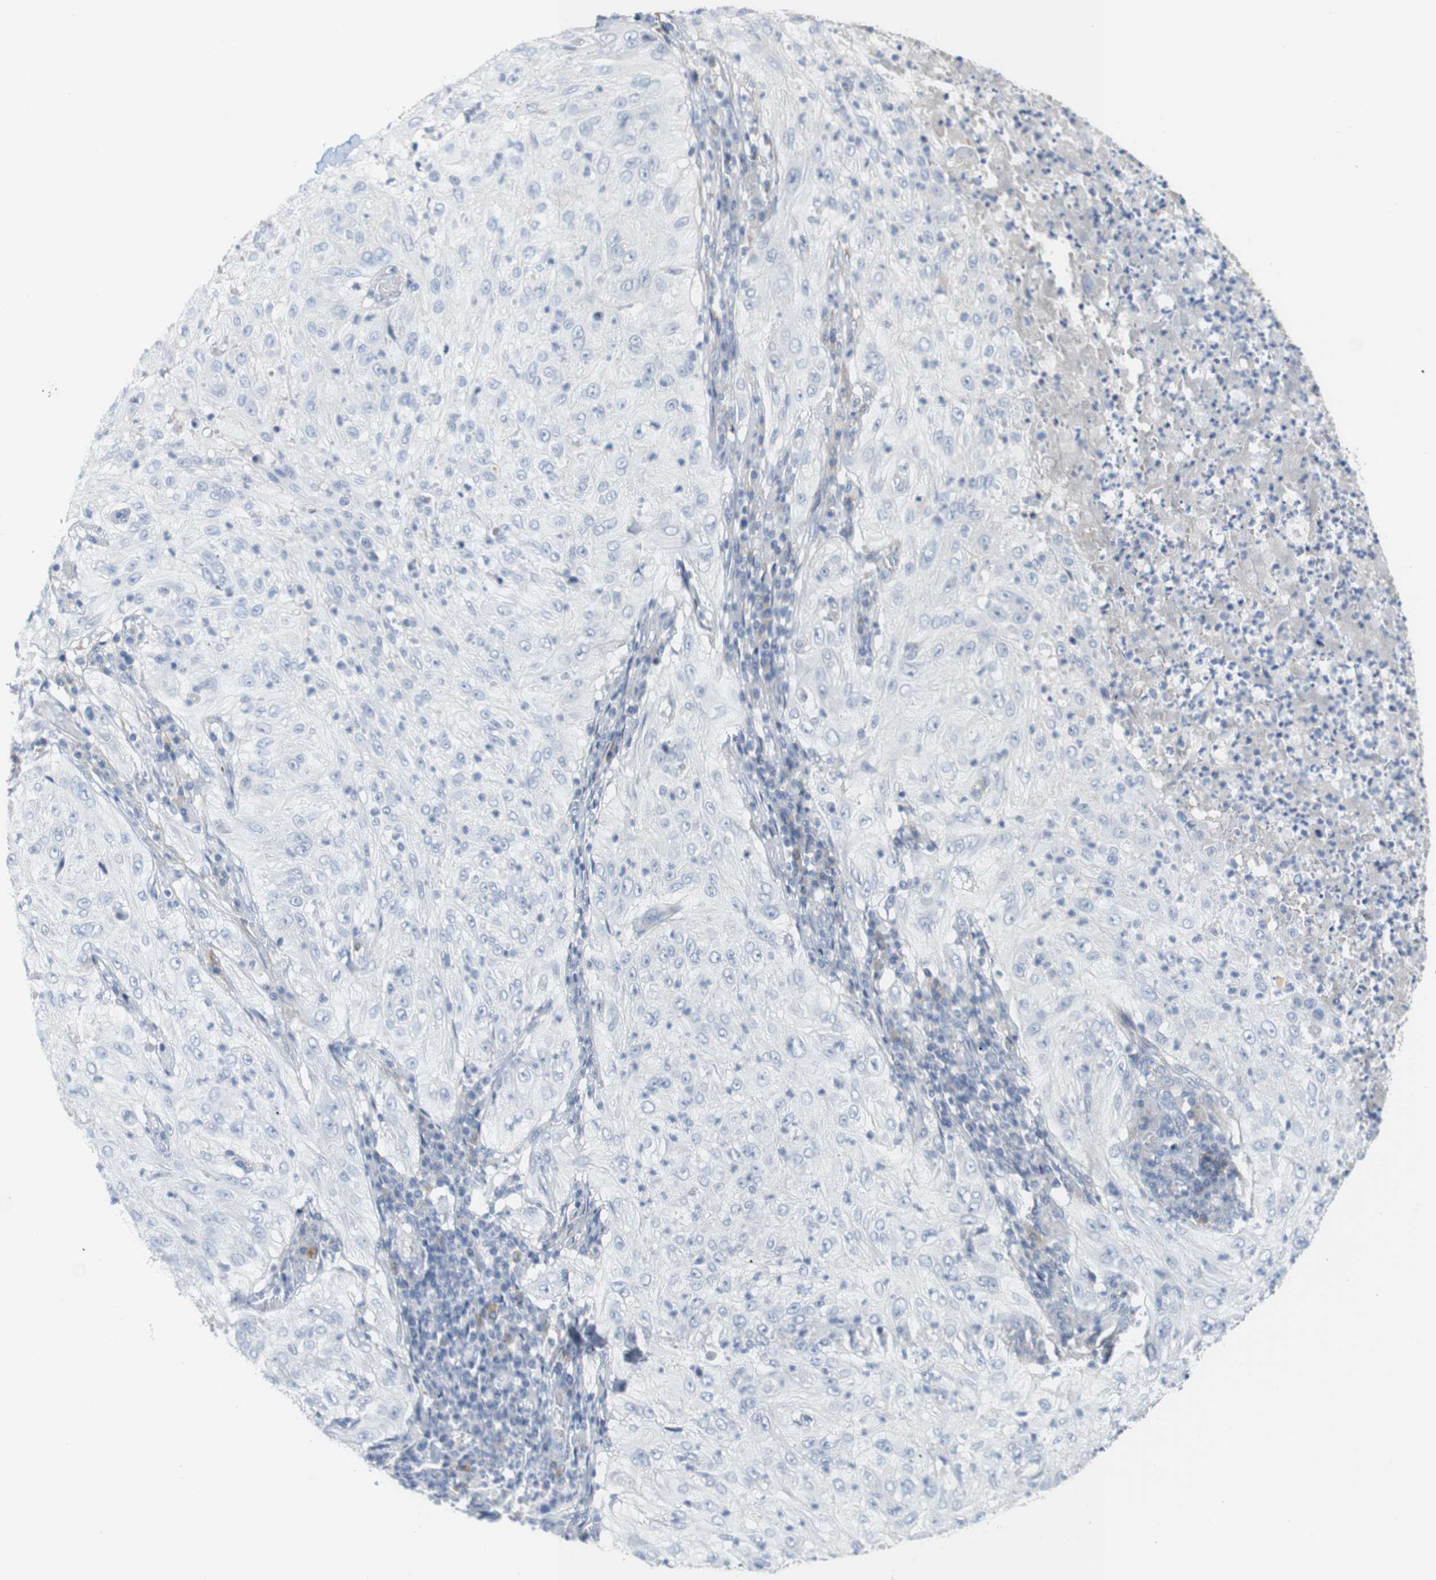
{"staining": {"intensity": "negative", "quantity": "none", "location": "none"}, "tissue": "lung cancer", "cell_type": "Tumor cells", "image_type": "cancer", "snomed": [{"axis": "morphology", "description": "Inflammation, NOS"}, {"axis": "morphology", "description": "Squamous cell carcinoma, NOS"}, {"axis": "topography", "description": "Lymph node"}, {"axis": "topography", "description": "Soft tissue"}, {"axis": "topography", "description": "Lung"}], "caption": "This is an immunohistochemistry (IHC) histopathology image of squamous cell carcinoma (lung). There is no expression in tumor cells.", "gene": "RGS9", "patient": {"sex": "male", "age": 66}}